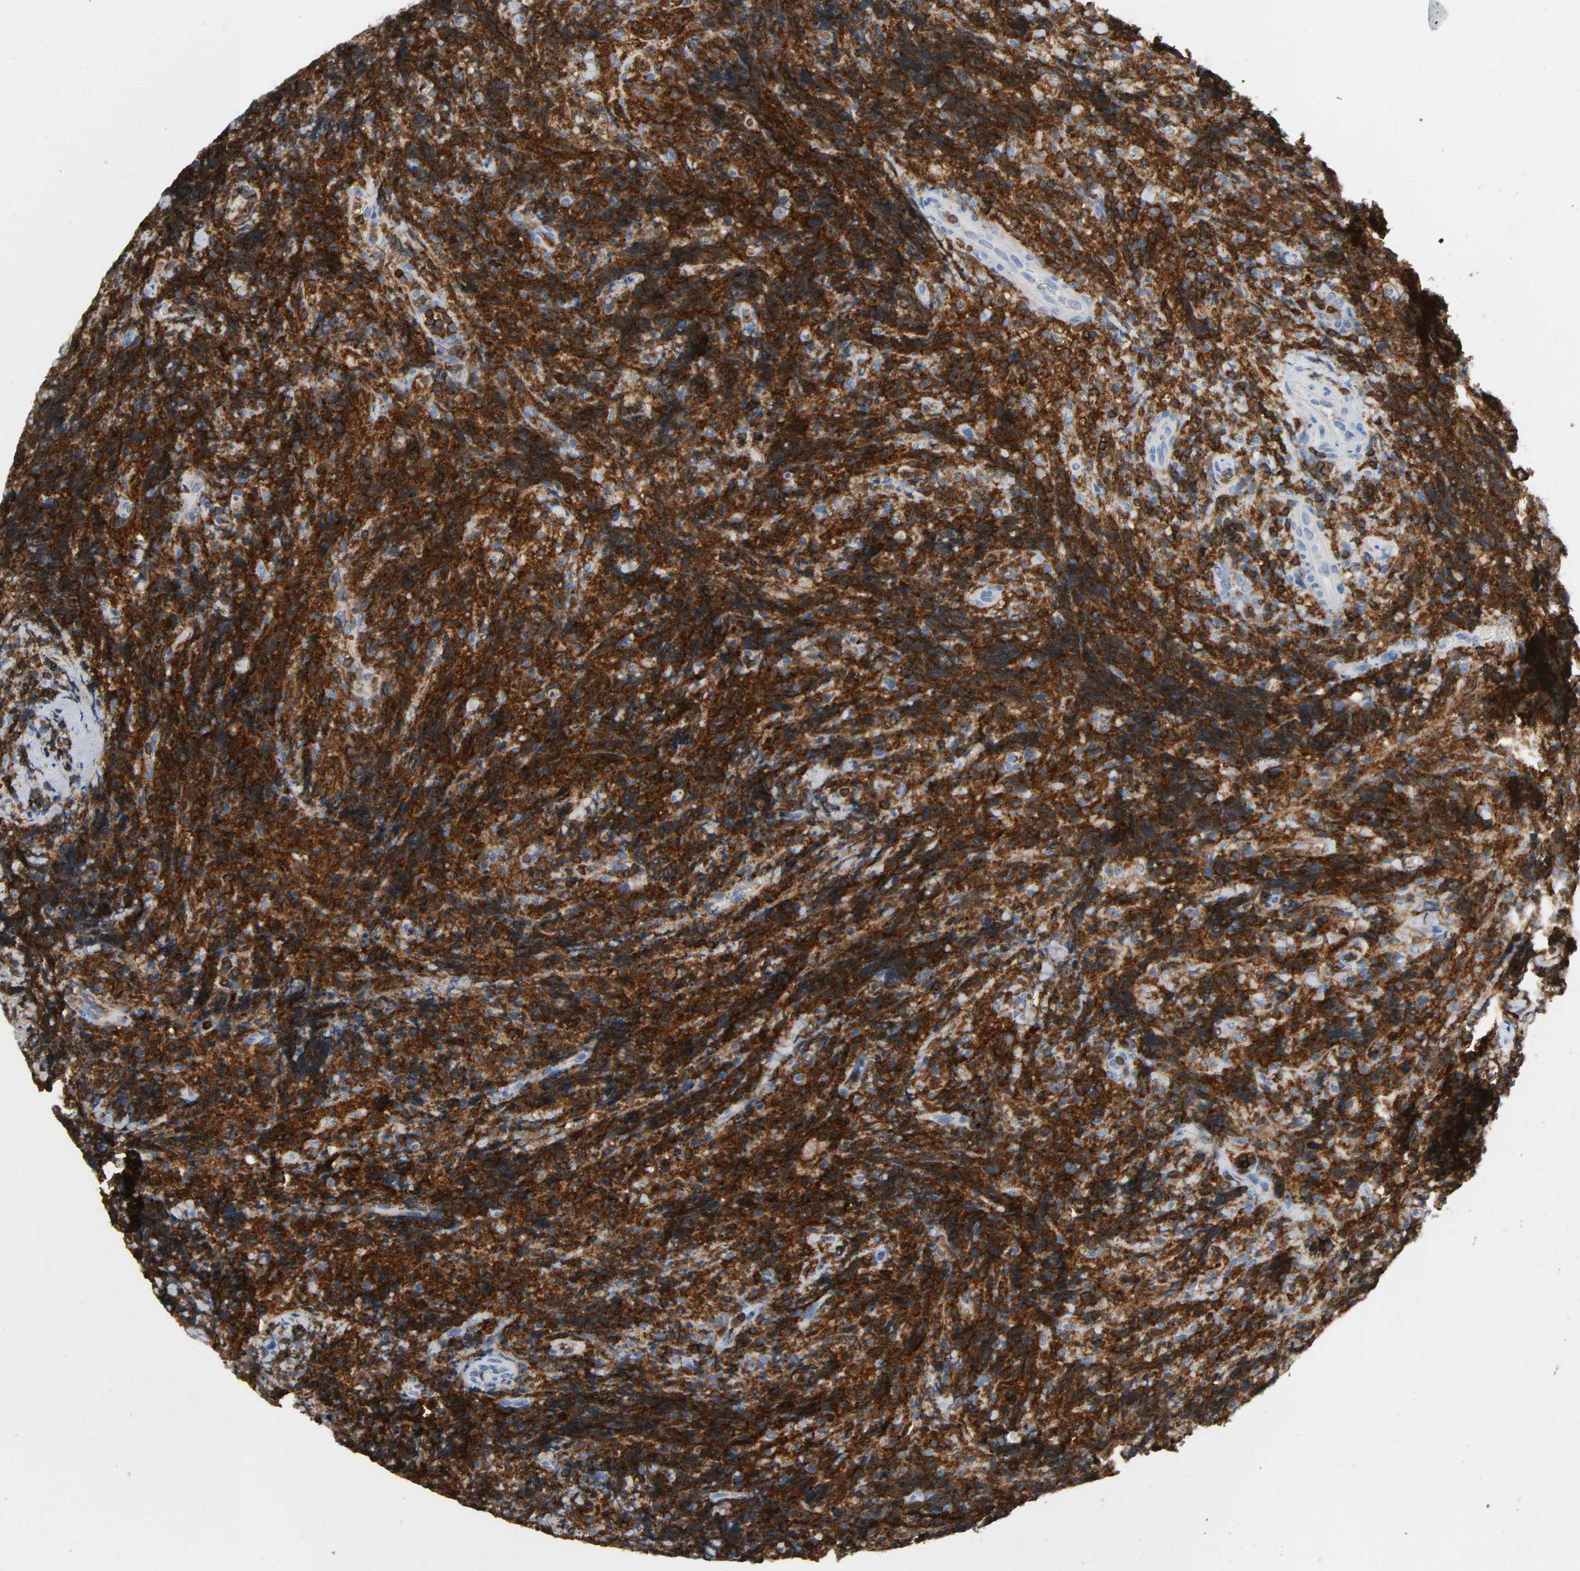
{"staining": {"intensity": "strong", "quantity": ">75%", "location": "cytoplasmic/membranous"}, "tissue": "lymphoma", "cell_type": "Tumor cells", "image_type": "cancer", "snomed": [{"axis": "morphology", "description": "Malignant lymphoma, non-Hodgkin's type, High grade"}, {"axis": "topography", "description": "Tonsil"}], "caption": "Brown immunohistochemical staining in lymphoma displays strong cytoplasmic/membranous staining in approximately >75% of tumor cells.", "gene": "LCK", "patient": {"sex": "female", "age": 36}}